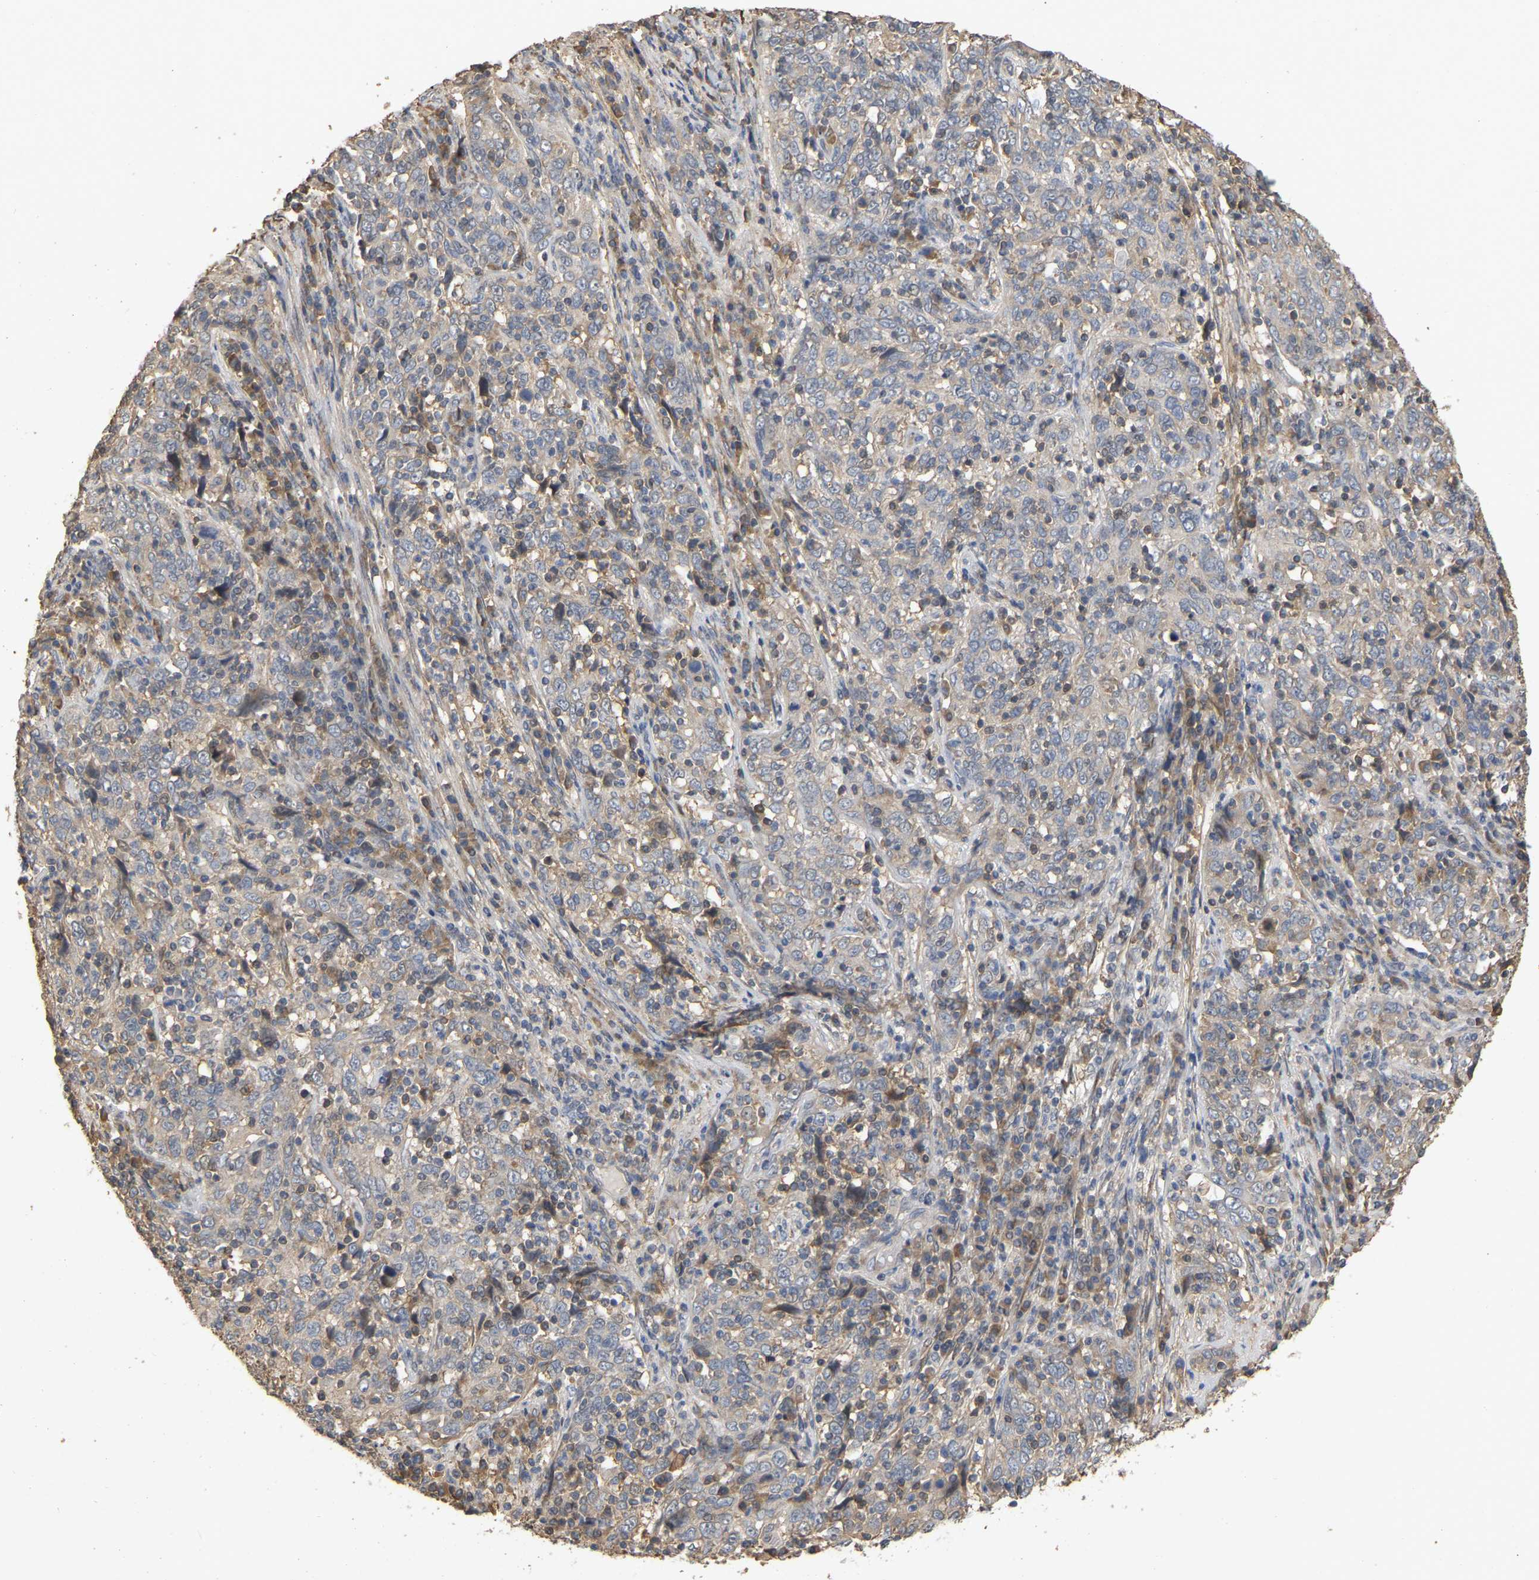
{"staining": {"intensity": "weak", "quantity": "25%-75%", "location": "cytoplasmic/membranous"}, "tissue": "cervical cancer", "cell_type": "Tumor cells", "image_type": "cancer", "snomed": [{"axis": "morphology", "description": "Squamous cell carcinoma, NOS"}, {"axis": "topography", "description": "Cervix"}], "caption": "A brown stain highlights weak cytoplasmic/membranous staining of a protein in cervical squamous cell carcinoma tumor cells.", "gene": "NCS1", "patient": {"sex": "female", "age": 46}}